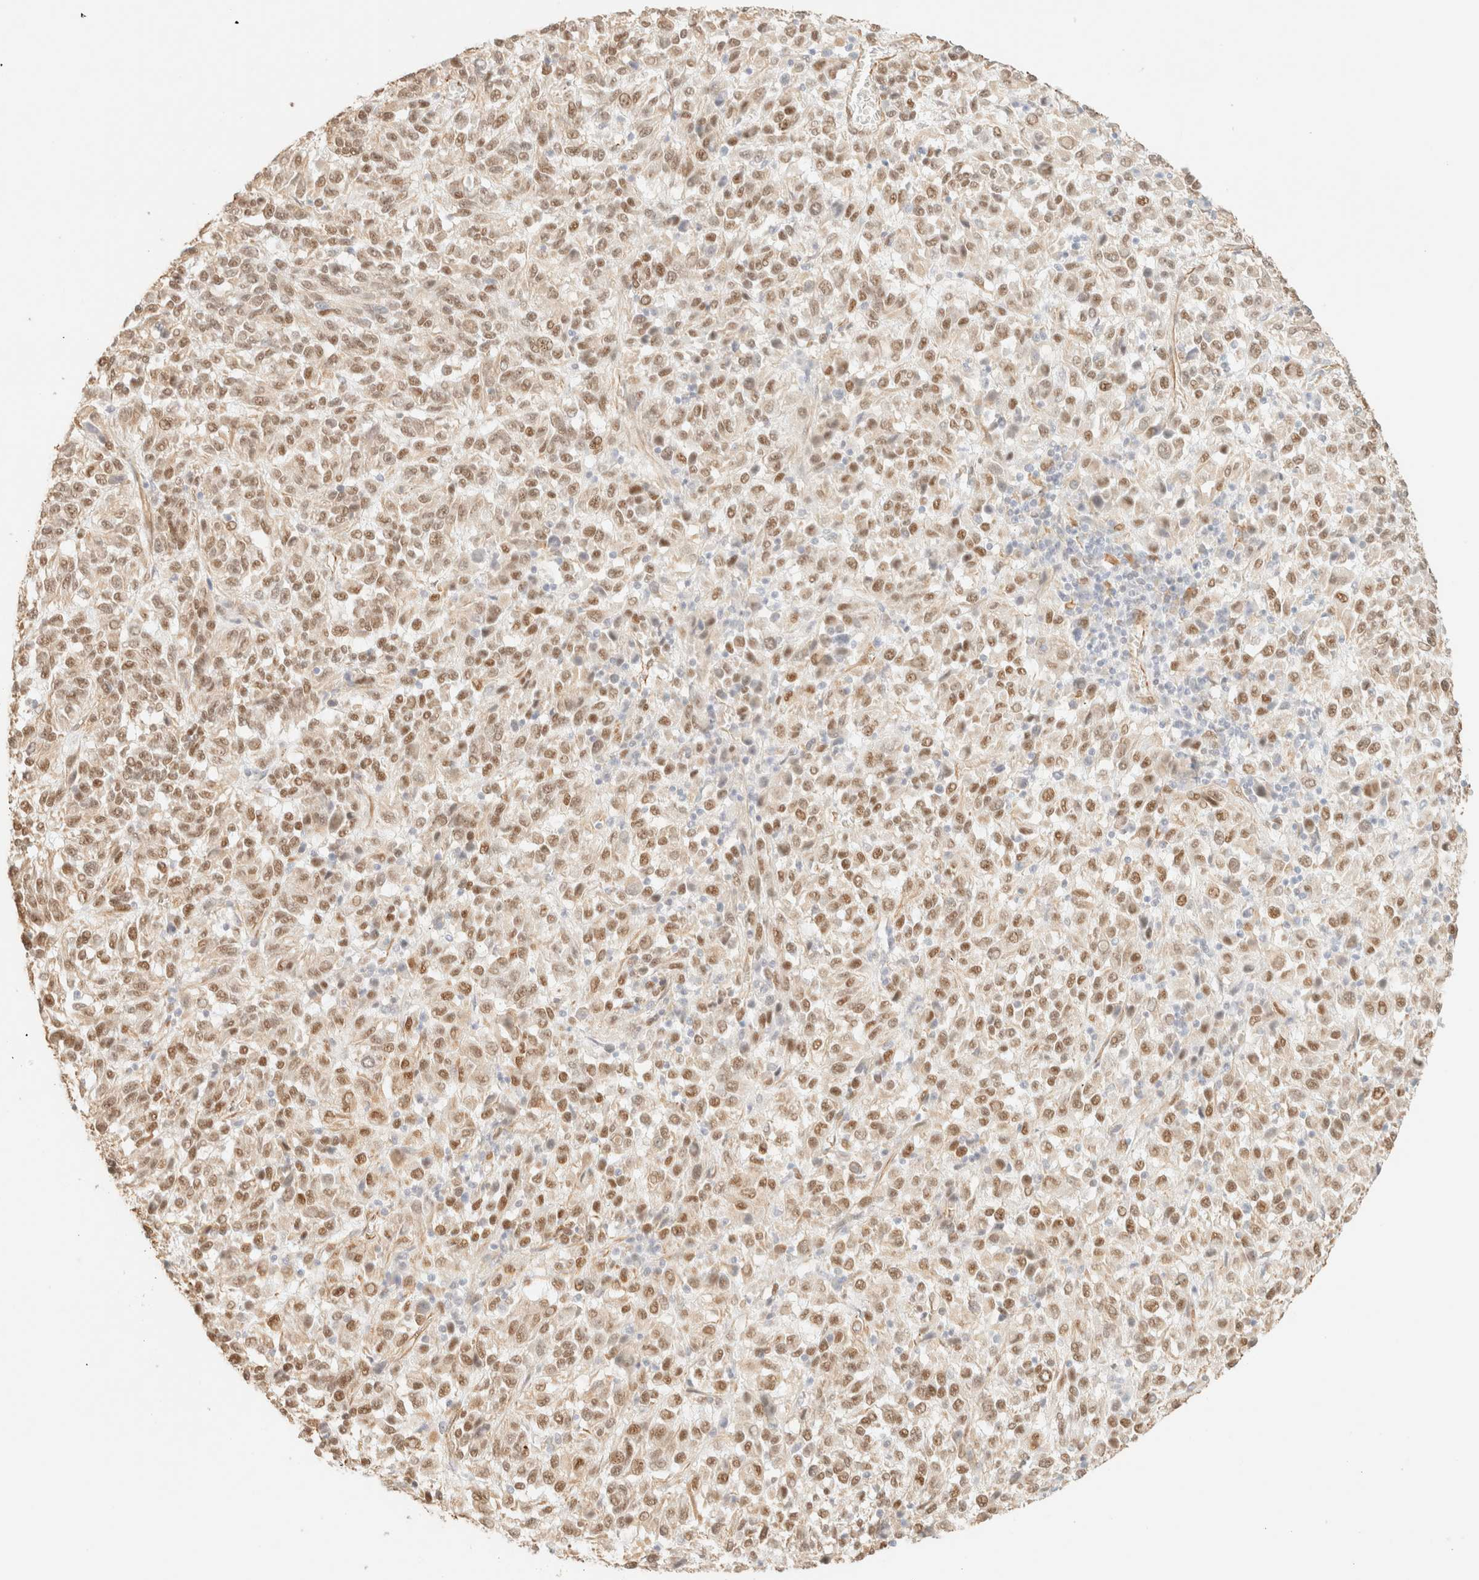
{"staining": {"intensity": "moderate", "quantity": ">75%", "location": "nuclear"}, "tissue": "melanoma", "cell_type": "Tumor cells", "image_type": "cancer", "snomed": [{"axis": "morphology", "description": "Malignant melanoma, Metastatic site"}, {"axis": "topography", "description": "Lung"}], "caption": "A brown stain shows moderate nuclear expression of a protein in melanoma tumor cells.", "gene": "ZSCAN18", "patient": {"sex": "male", "age": 64}}